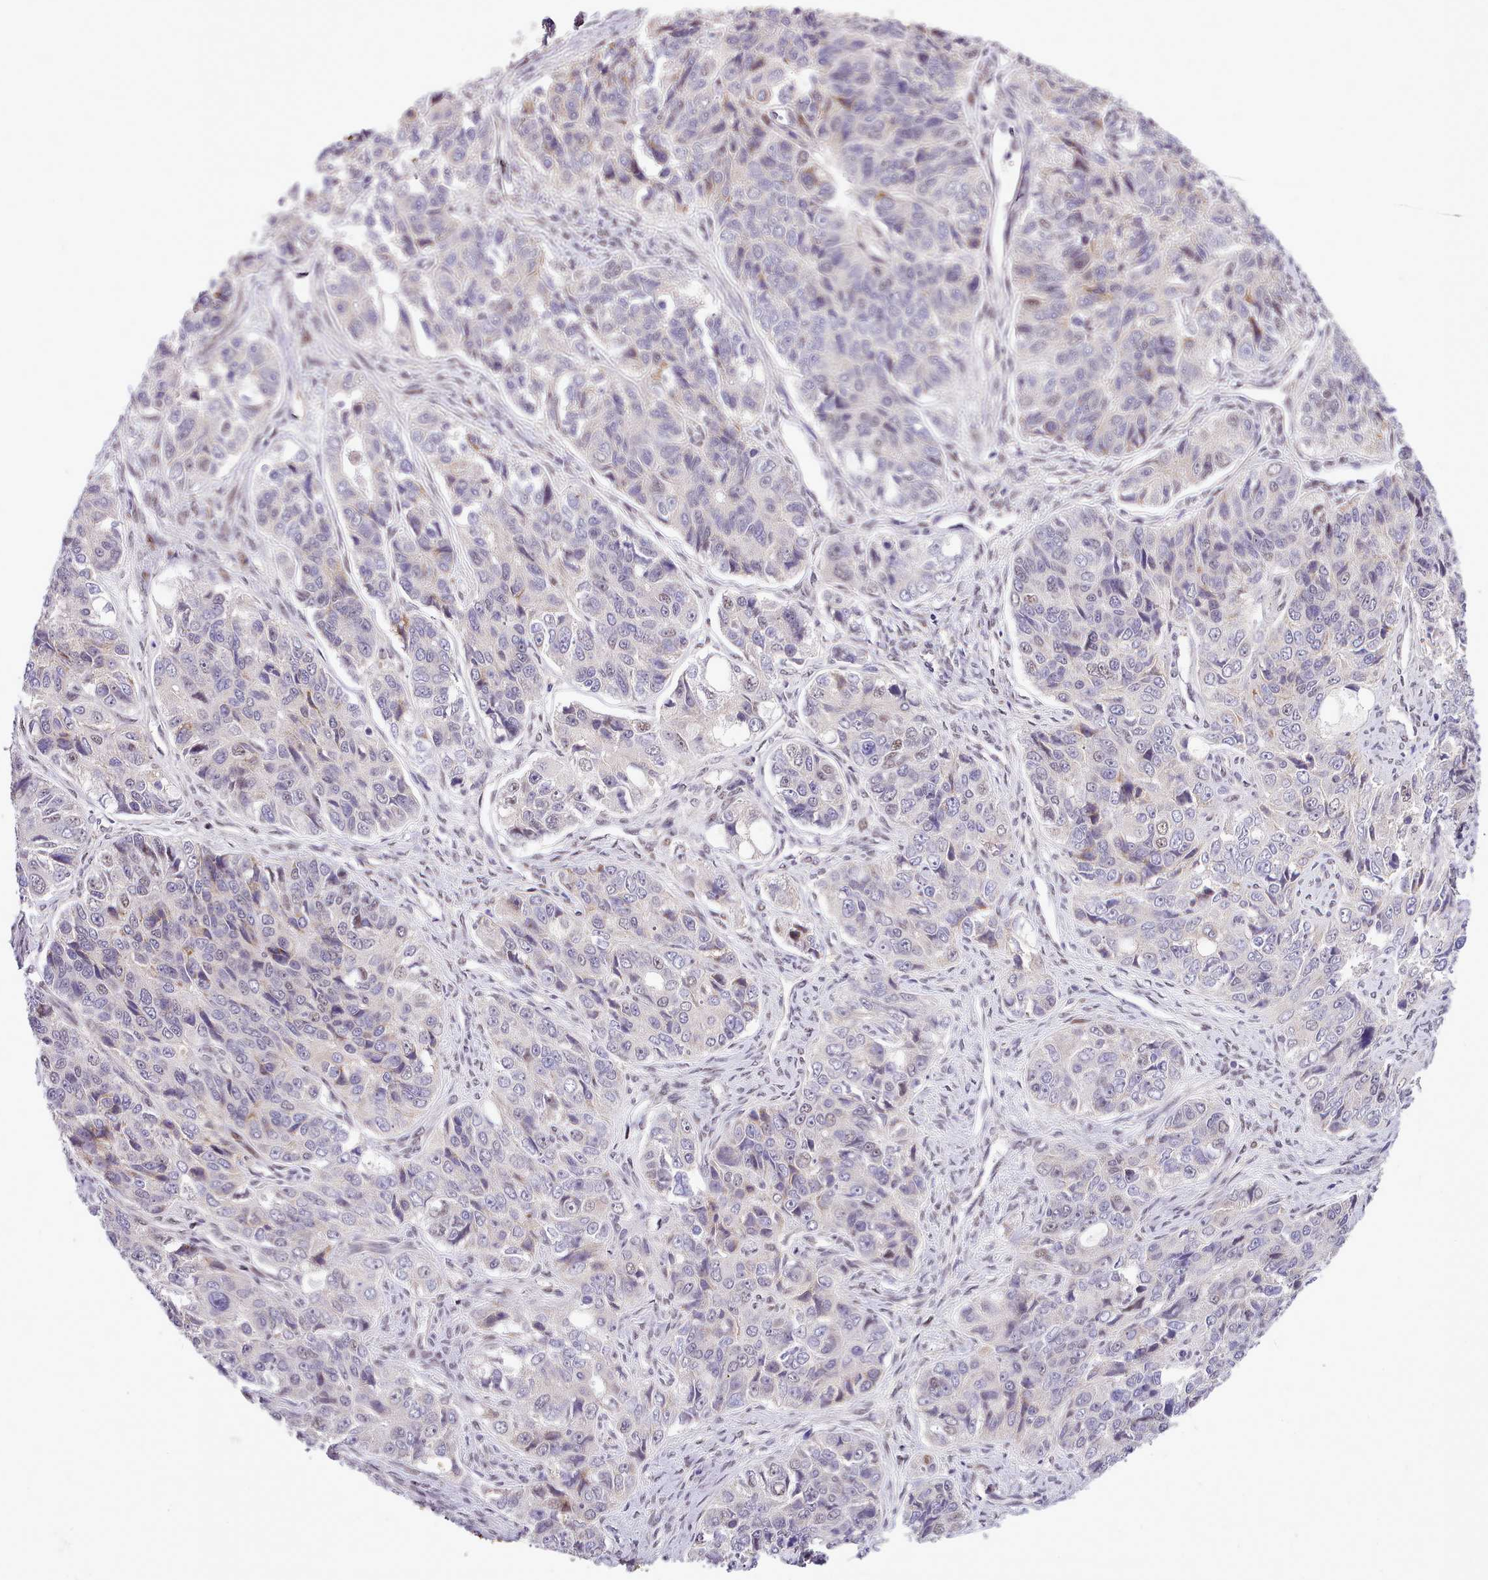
{"staining": {"intensity": "weak", "quantity": "<25%", "location": "nuclear"}, "tissue": "ovarian cancer", "cell_type": "Tumor cells", "image_type": "cancer", "snomed": [{"axis": "morphology", "description": "Carcinoma, endometroid"}, {"axis": "topography", "description": "Ovary"}], "caption": "Endometroid carcinoma (ovarian) was stained to show a protein in brown. There is no significant expression in tumor cells. (DAB (3,3'-diaminobenzidine) IHC, high magnification).", "gene": "HOXB7", "patient": {"sex": "female", "age": 51}}